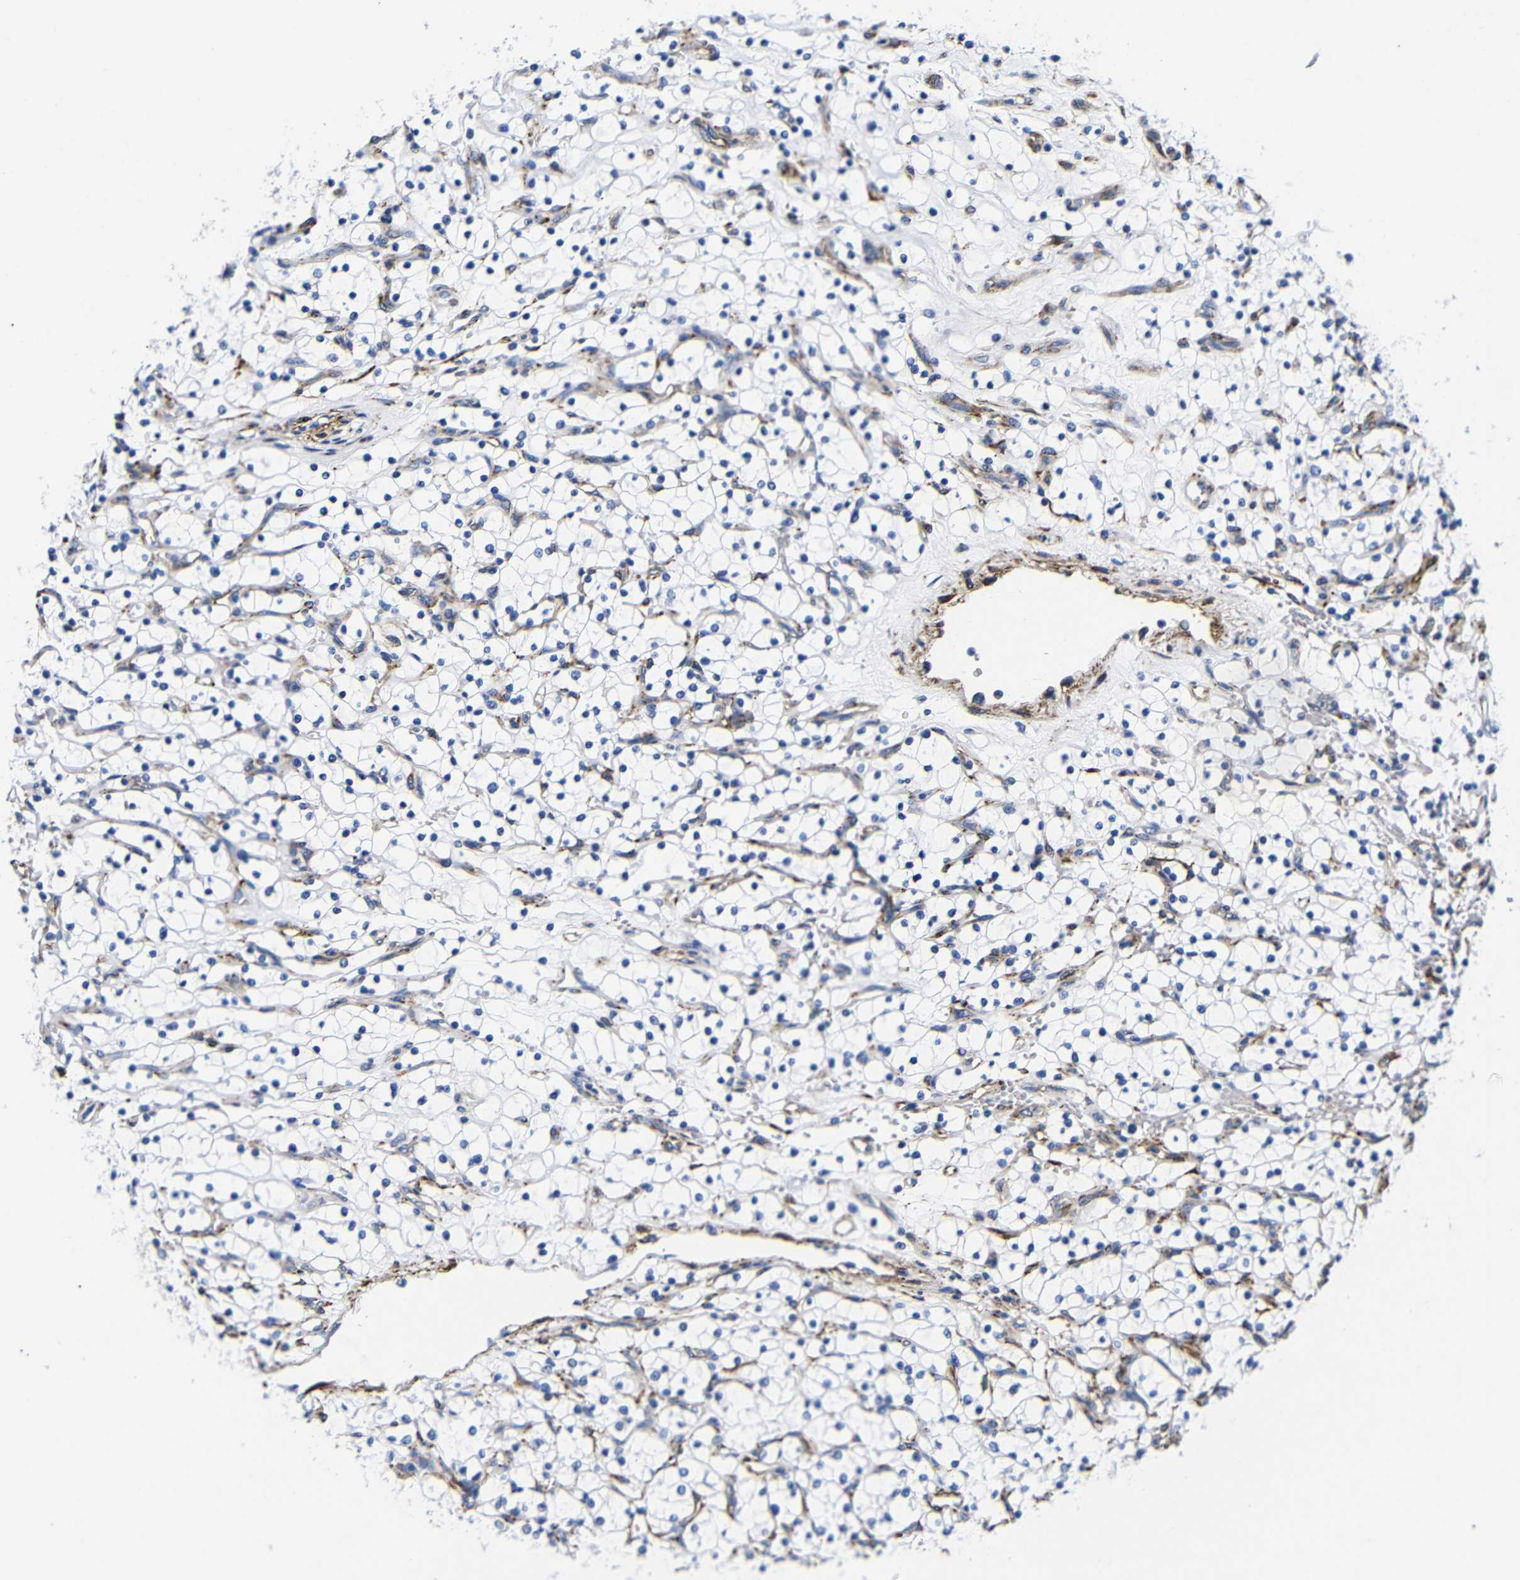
{"staining": {"intensity": "negative", "quantity": "none", "location": "none"}, "tissue": "renal cancer", "cell_type": "Tumor cells", "image_type": "cancer", "snomed": [{"axis": "morphology", "description": "Adenocarcinoma, NOS"}, {"axis": "topography", "description": "Kidney"}], "caption": "An image of renal adenocarcinoma stained for a protein demonstrates no brown staining in tumor cells.", "gene": "LRIG1", "patient": {"sex": "female", "age": 69}}